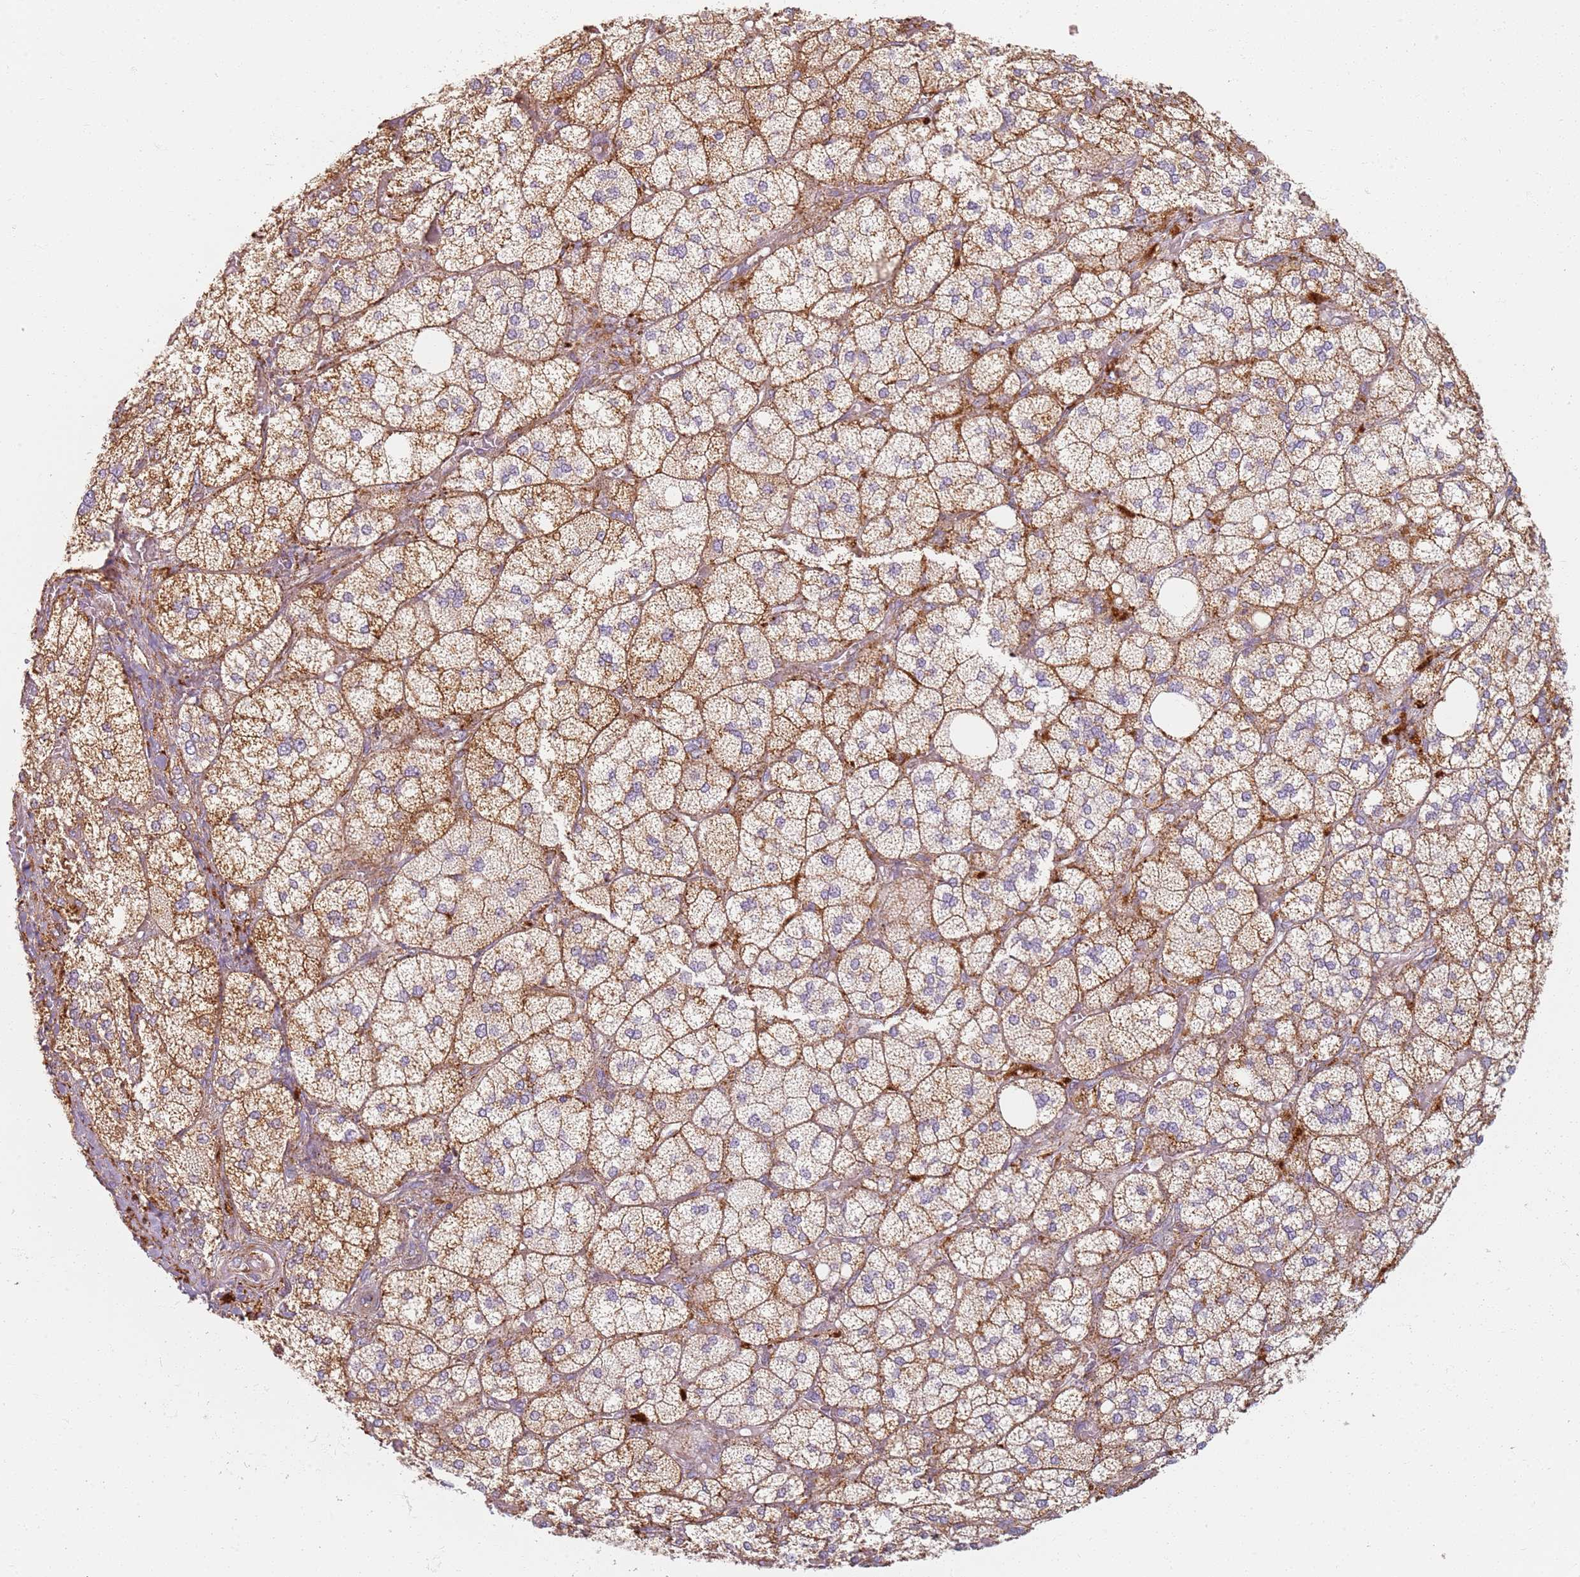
{"staining": {"intensity": "moderate", "quantity": ">75%", "location": "cytoplasmic/membranous"}, "tissue": "adrenal gland", "cell_type": "Glandular cells", "image_type": "normal", "snomed": [{"axis": "morphology", "description": "Normal tissue, NOS"}, {"axis": "topography", "description": "Adrenal gland"}], "caption": "Human adrenal gland stained for a protein (brown) shows moderate cytoplasmic/membranous positive positivity in approximately >75% of glandular cells.", "gene": "PROKR2", "patient": {"sex": "male", "age": 61}}